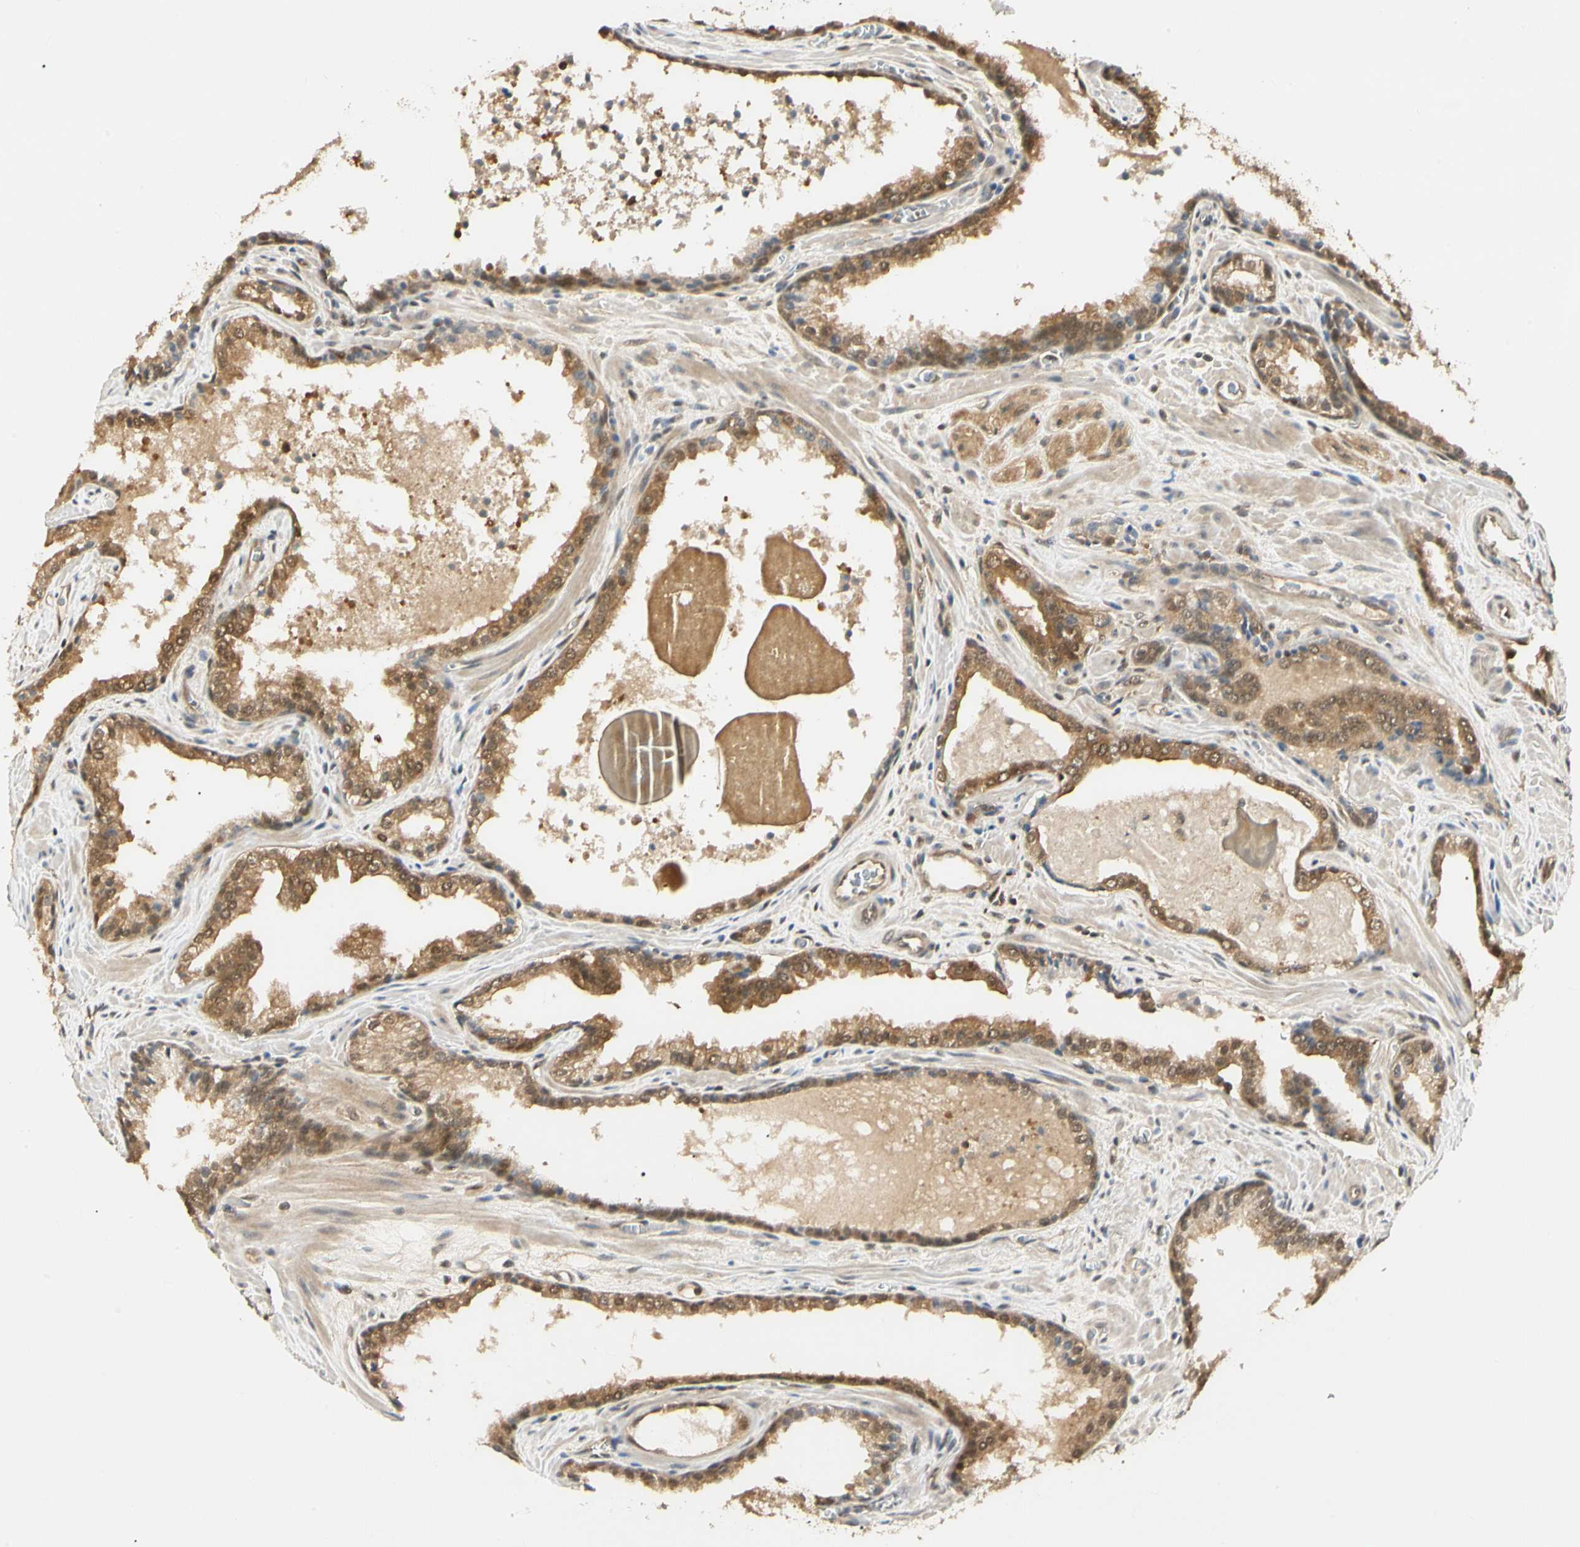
{"staining": {"intensity": "moderate", "quantity": ">75%", "location": "cytoplasmic/membranous,nuclear"}, "tissue": "prostate cancer", "cell_type": "Tumor cells", "image_type": "cancer", "snomed": [{"axis": "morphology", "description": "Adenocarcinoma, Low grade"}, {"axis": "topography", "description": "Prostate"}], "caption": "A high-resolution histopathology image shows IHC staining of low-grade adenocarcinoma (prostate), which reveals moderate cytoplasmic/membranous and nuclear staining in about >75% of tumor cells.", "gene": "UBE2Z", "patient": {"sex": "male", "age": 60}}